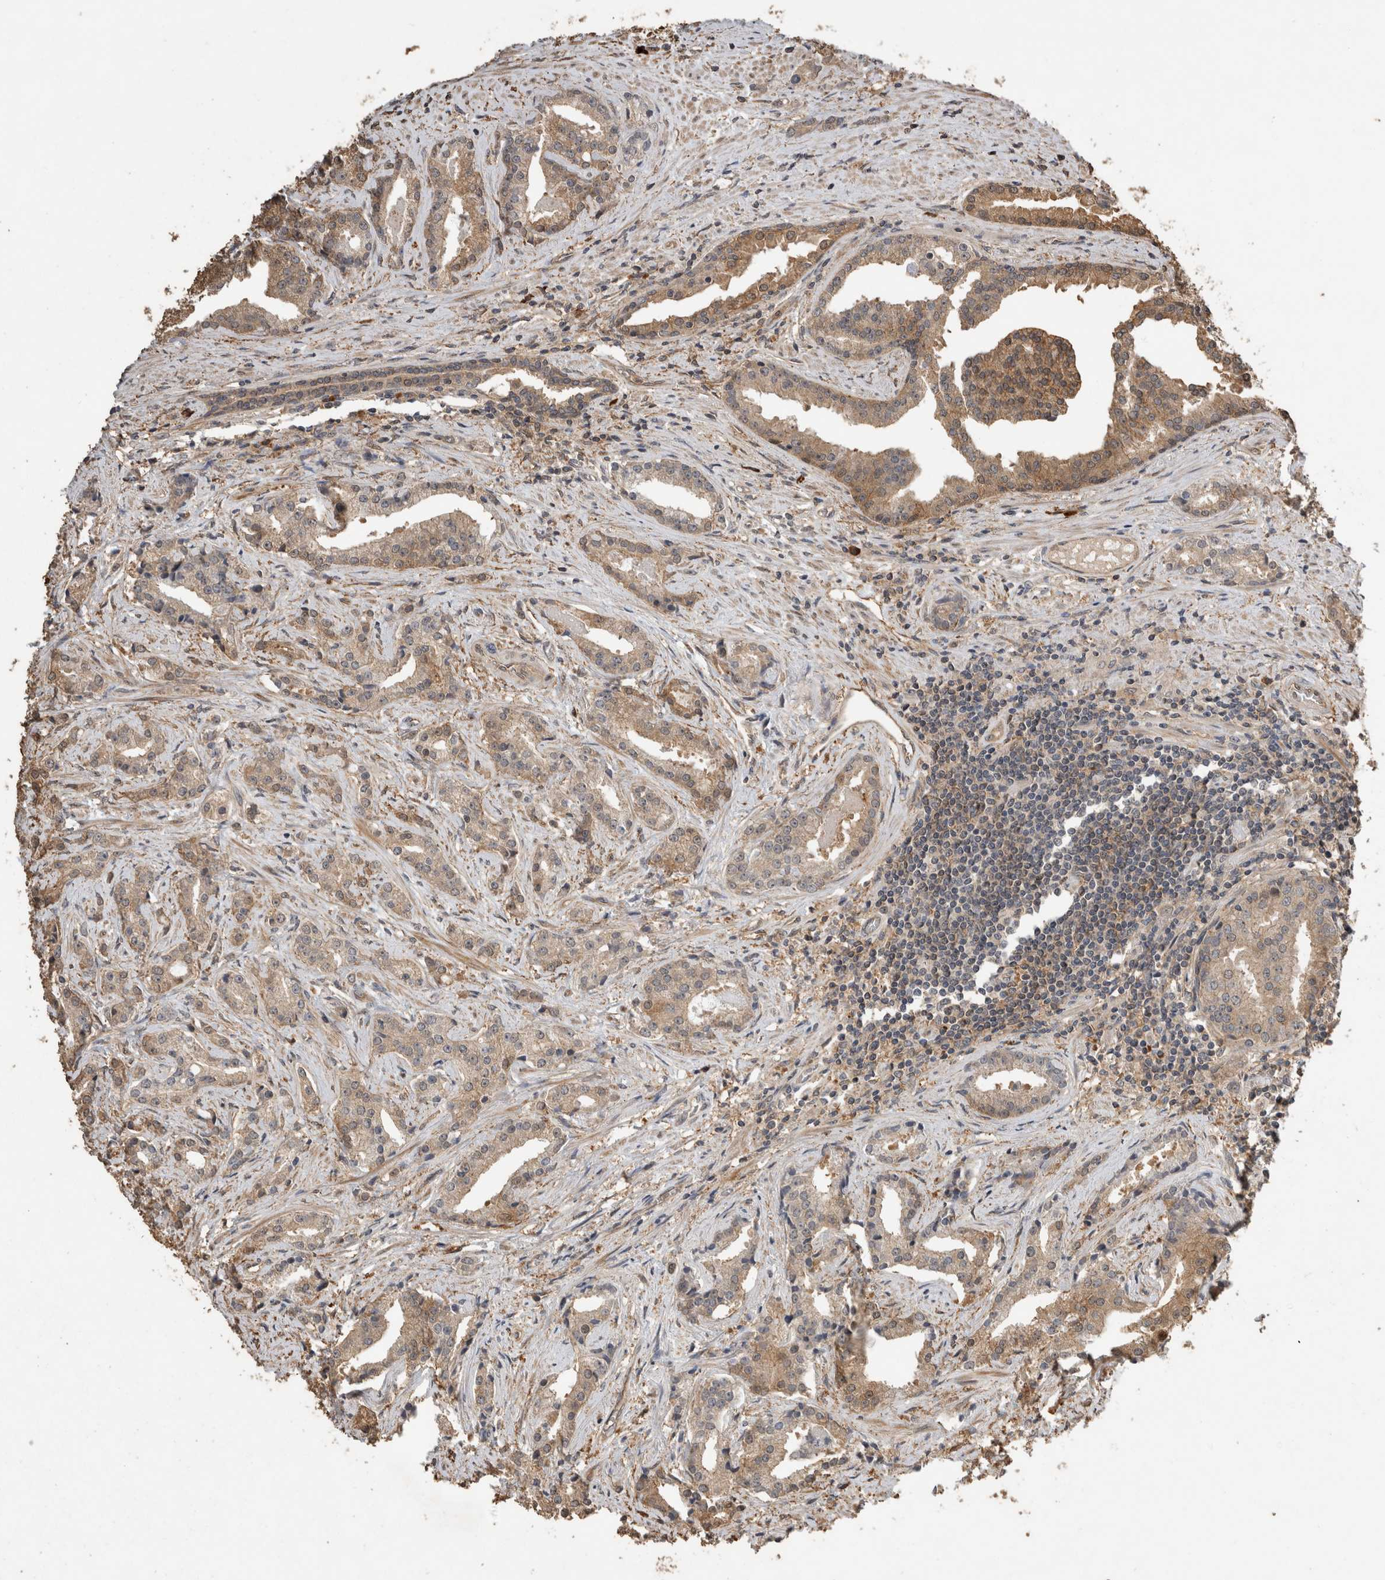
{"staining": {"intensity": "weak", "quantity": ">75%", "location": "cytoplasmic/membranous"}, "tissue": "prostate cancer", "cell_type": "Tumor cells", "image_type": "cancer", "snomed": [{"axis": "morphology", "description": "Adenocarcinoma, Low grade"}, {"axis": "topography", "description": "Prostate"}], "caption": "A micrograph showing weak cytoplasmic/membranous expression in approximately >75% of tumor cells in adenocarcinoma (low-grade) (prostate), as visualized by brown immunohistochemical staining.", "gene": "RHPN1", "patient": {"sex": "male", "age": 67}}